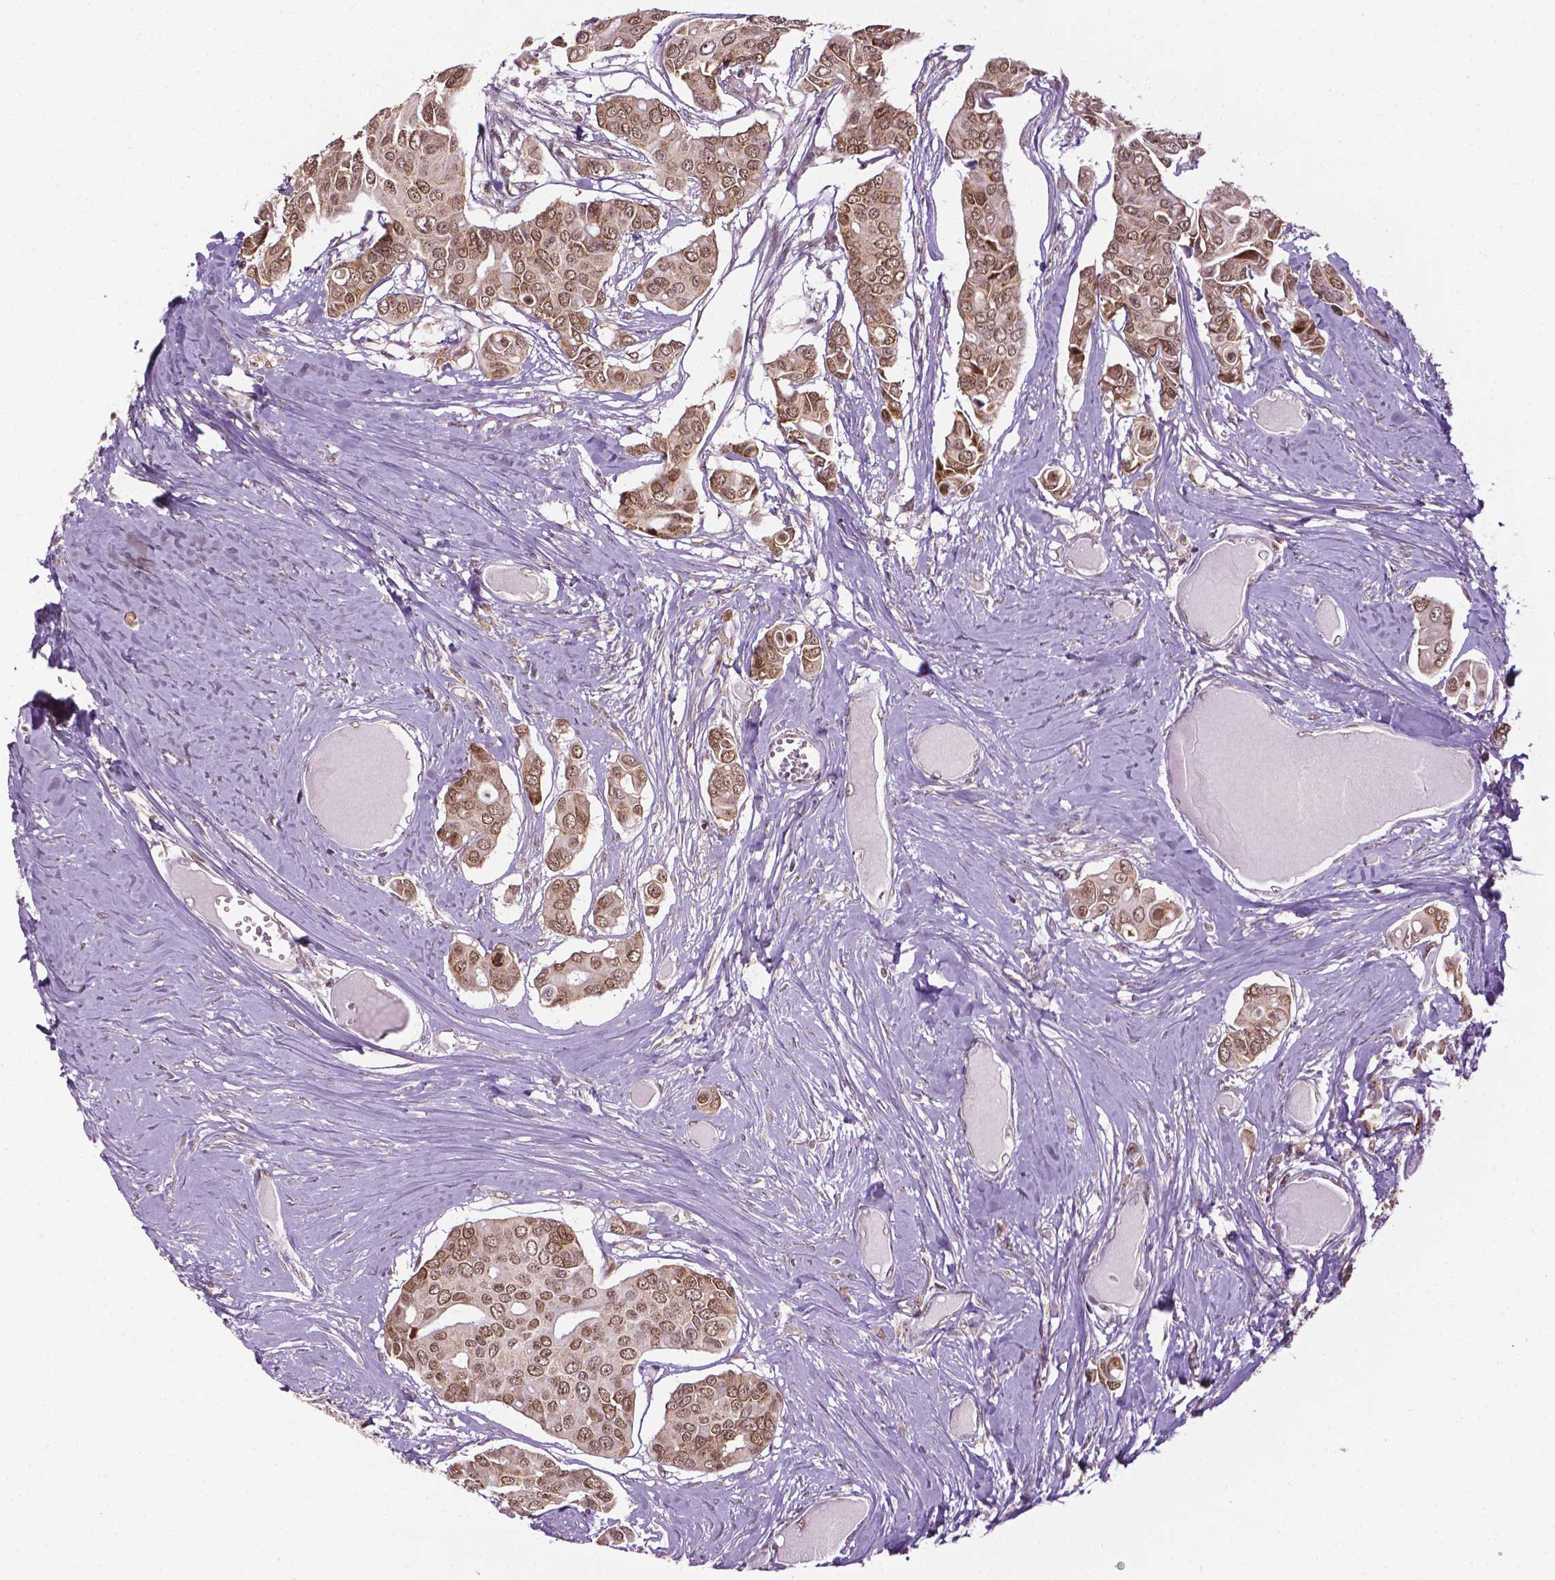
{"staining": {"intensity": "moderate", "quantity": ">75%", "location": "nuclear"}, "tissue": "breast cancer", "cell_type": "Tumor cells", "image_type": "cancer", "snomed": [{"axis": "morphology", "description": "Duct carcinoma"}, {"axis": "topography", "description": "Breast"}], "caption": "Breast intraductal carcinoma tissue shows moderate nuclear staining in about >75% of tumor cells, visualized by immunohistochemistry.", "gene": "ZNF41", "patient": {"sex": "female", "age": 54}}